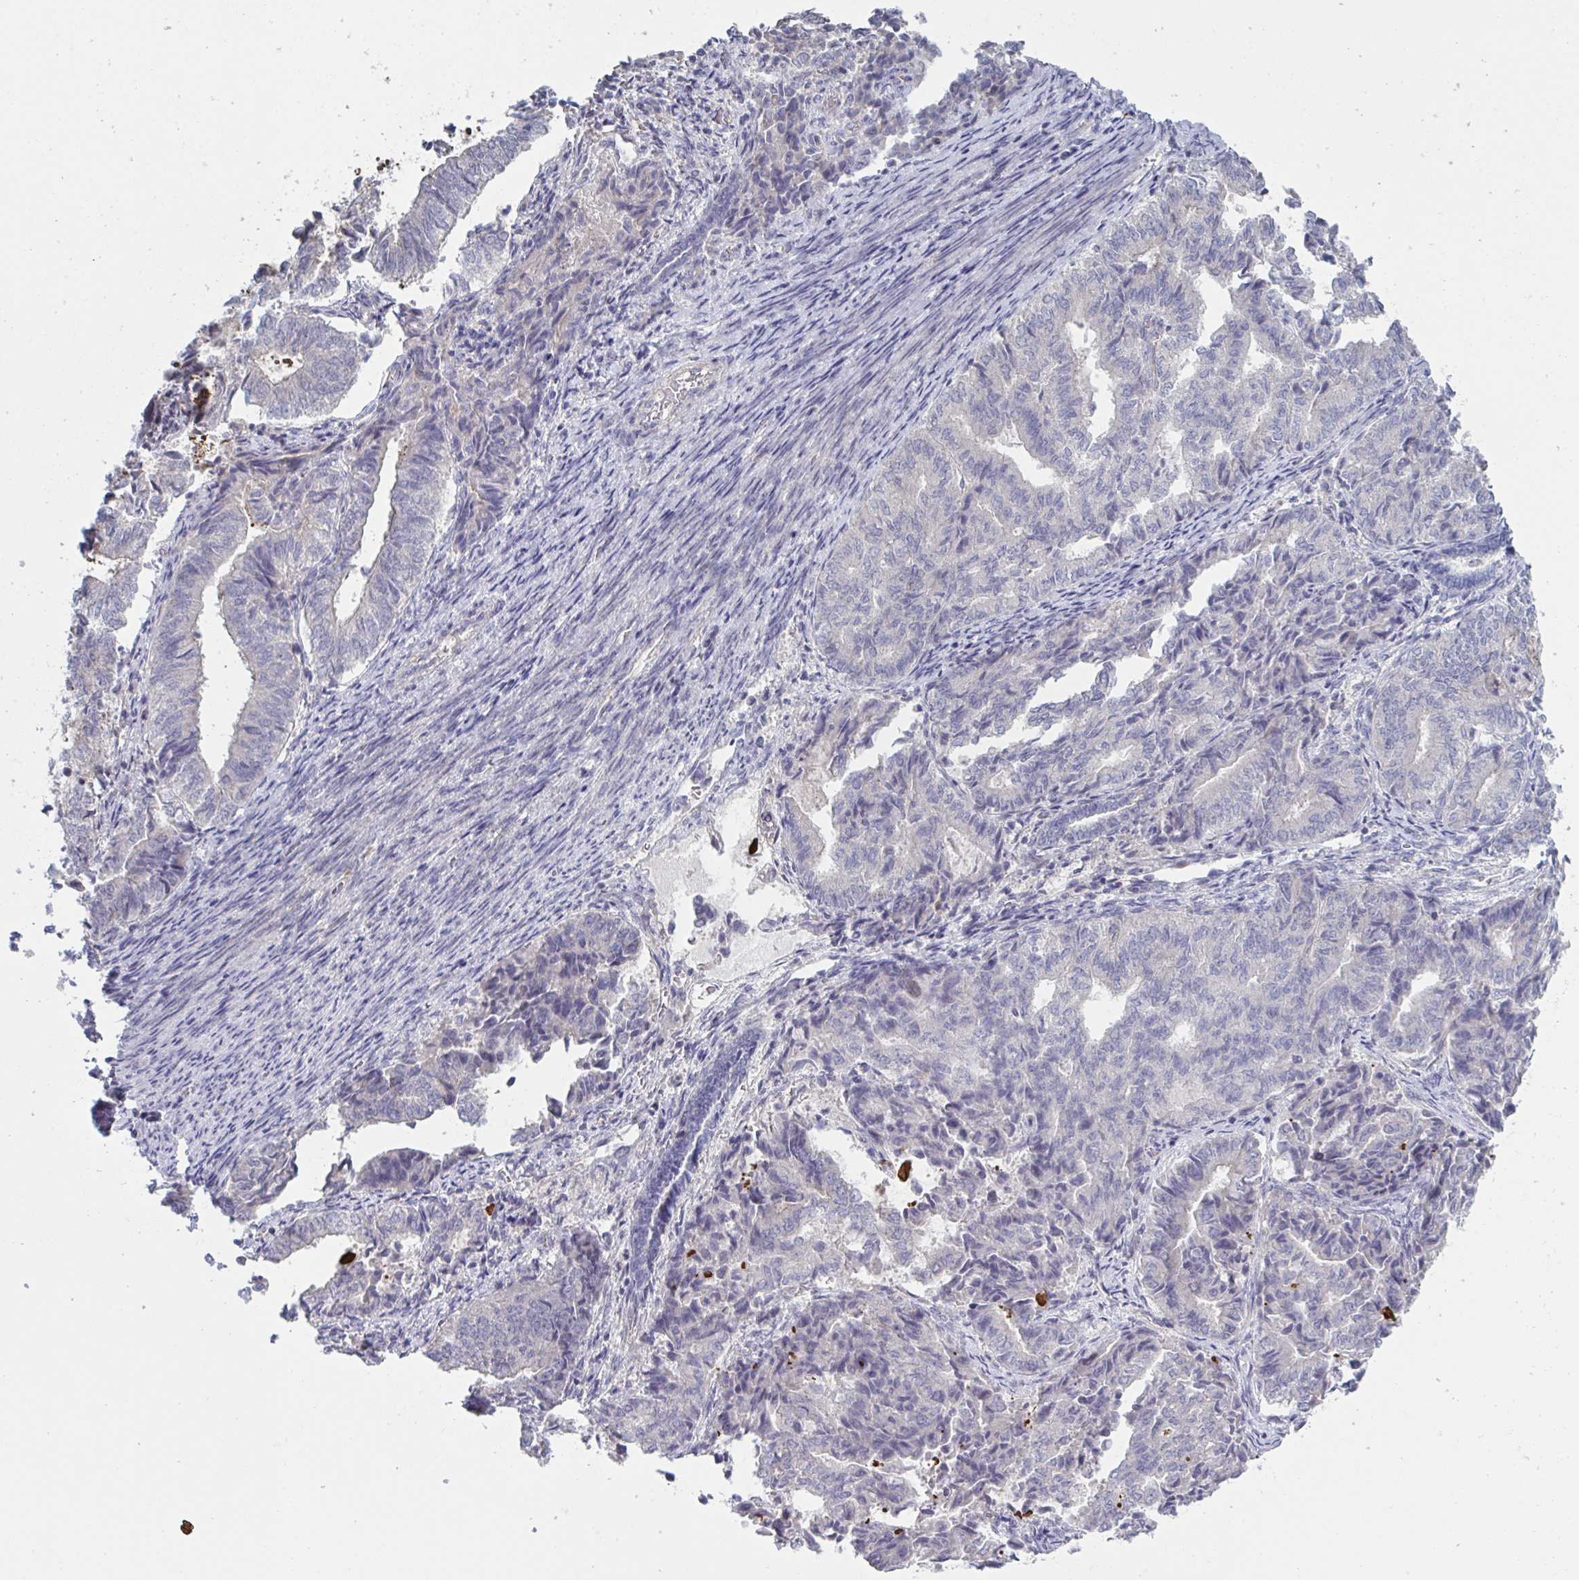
{"staining": {"intensity": "negative", "quantity": "none", "location": "none"}, "tissue": "endometrial cancer", "cell_type": "Tumor cells", "image_type": "cancer", "snomed": [{"axis": "morphology", "description": "Adenocarcinoma, NOS"}, {"axis": "topography", "description": "Endometrium"}], "caption": "Tumor cells show no significant protein staining in endometrial cancer.", "gene": "STK26", "patient": {"sex": "female", "age": 80}}